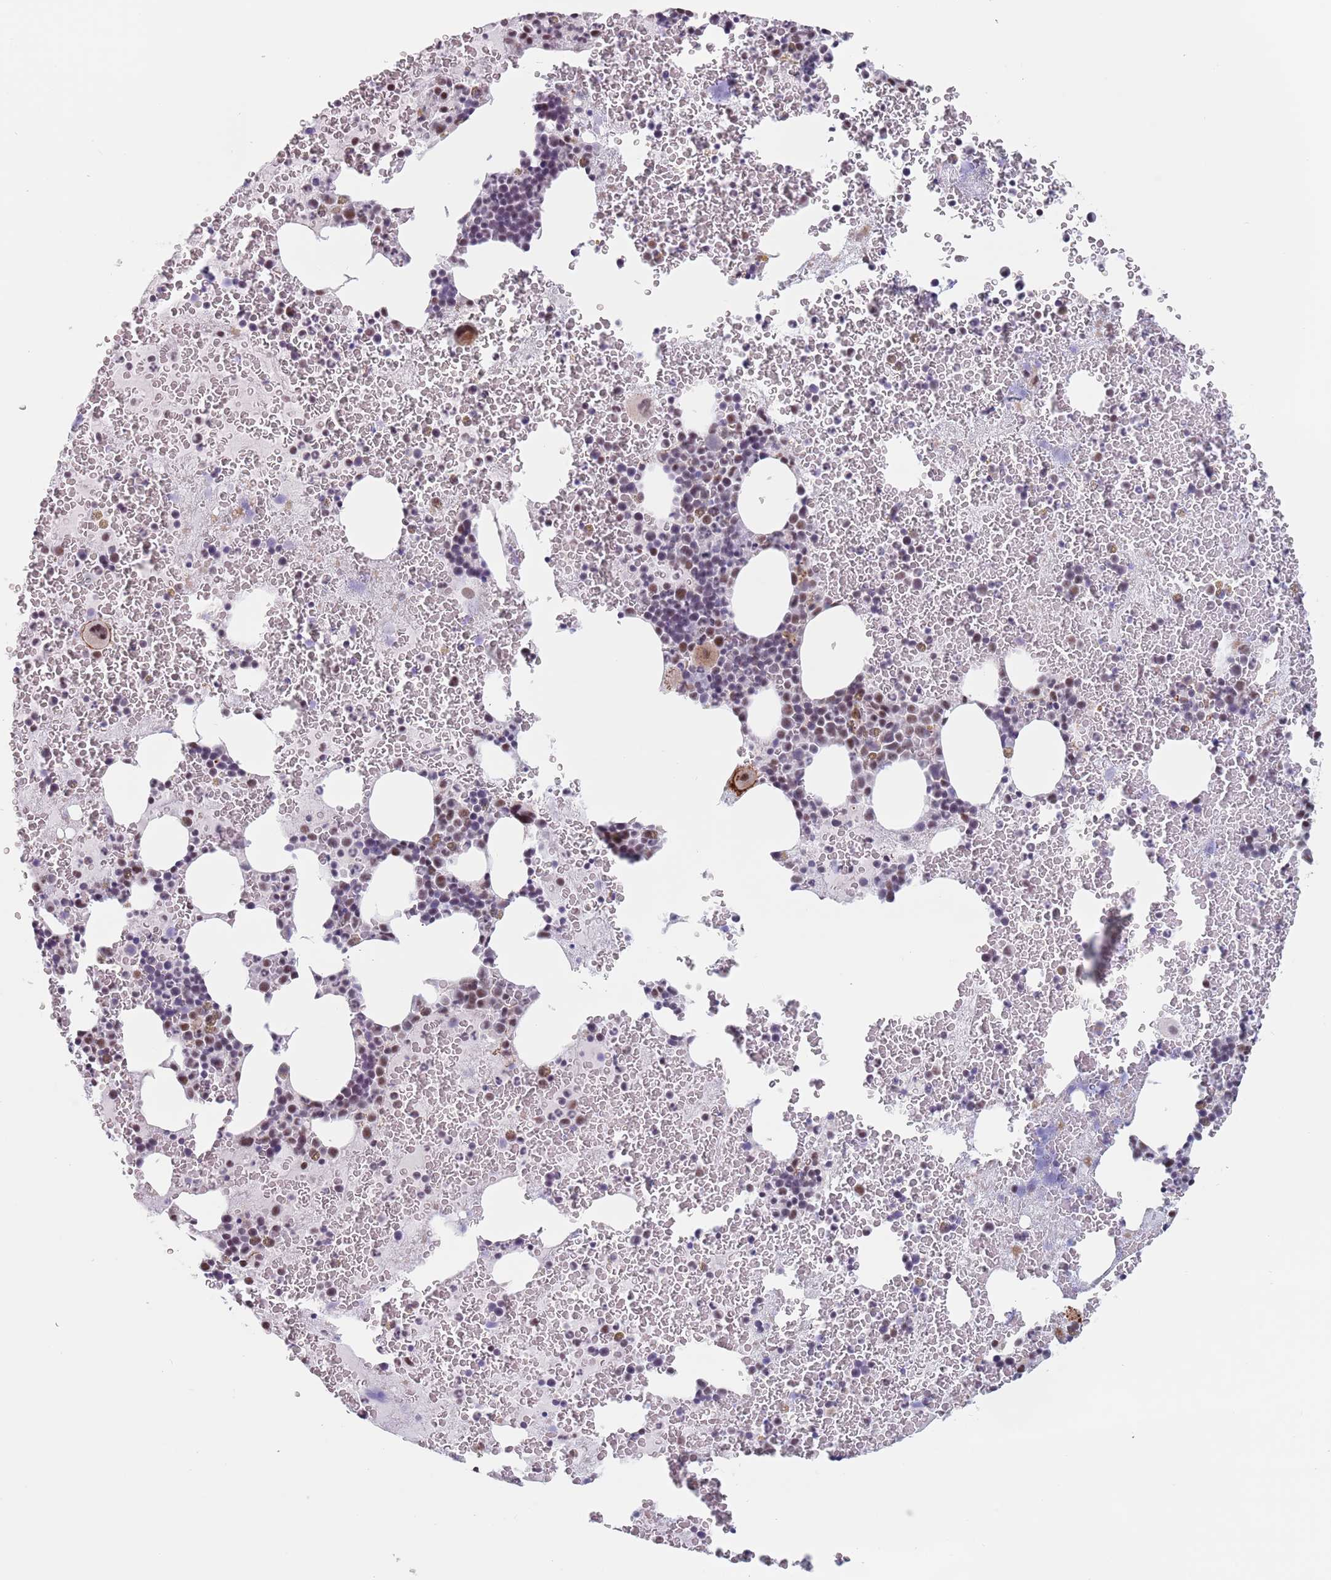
{"staining": {"intensity": "moderate", "quantity": "<25%", "location": "nuclear"}, "tissue": "bone marrow", "cell_type": "Hematopoietic cells", "image_type": "normal", "snomed": [{"axis": "morphology", "description": "Normal tissue, NOS"}, {"axis": "topography", "description": "Bone marrow"}], "caption": "Bone marrow stained for a protein displays moderate nuclear positivity in hematopoietic cells. (Stains: DAB in brown, nuclei in blue, Microscopy: brightfield microscopy at high magnification).", "gene": "OR5A2", "patient": {"sex": "male", "age": 26}}